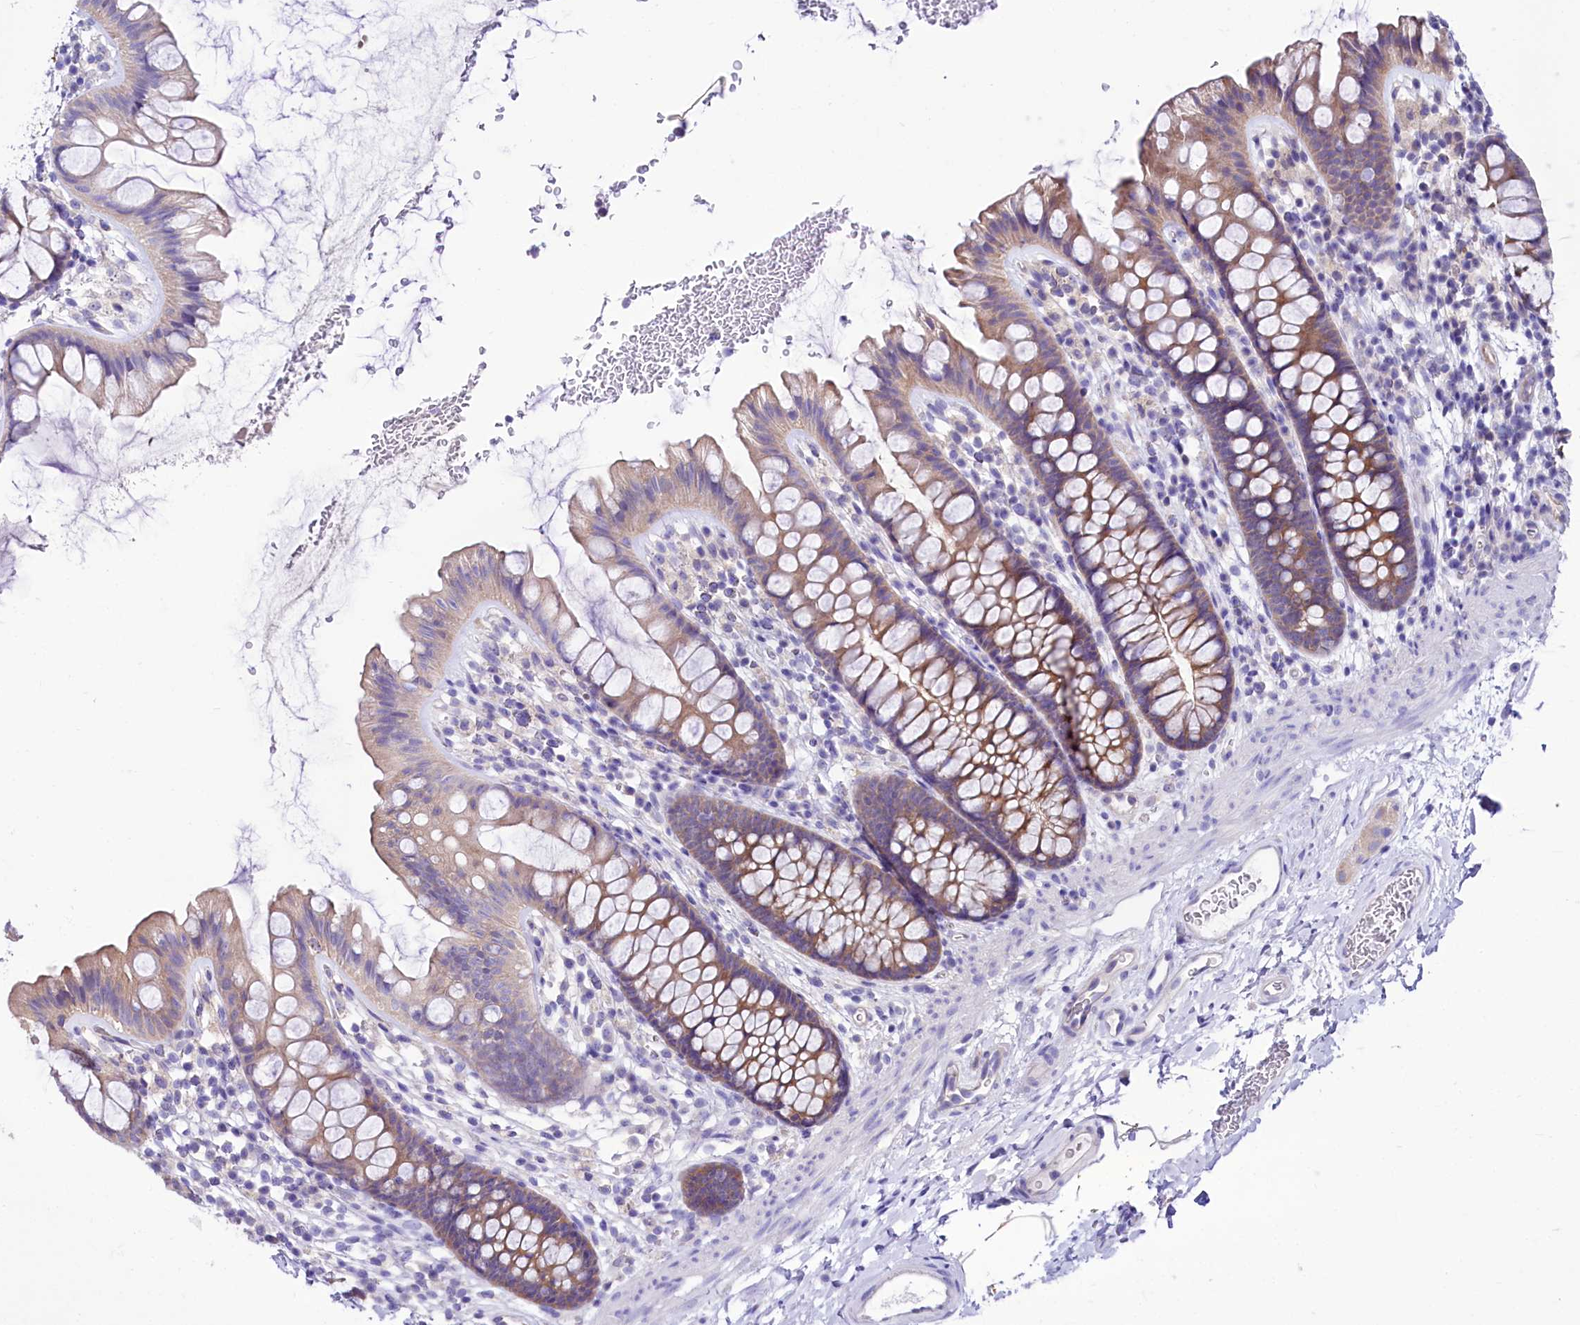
{"staining": {"intensity": "negative", "quantity": "none", "location": "none"}, "tissue": "colon", "cell_type": "Endothelial cells", "image_type": "normal", "snomed": [{"axis": "morphology", "description": "Normal tissue, NOS"}, {"axis": "topography", "description": "Colon"}], "caption": "Photomicrograph shows no protein positivity in endothelial cells of normal colon.", "gene": "ABHD5", "patient": {"sex": "female", "age": 62}}